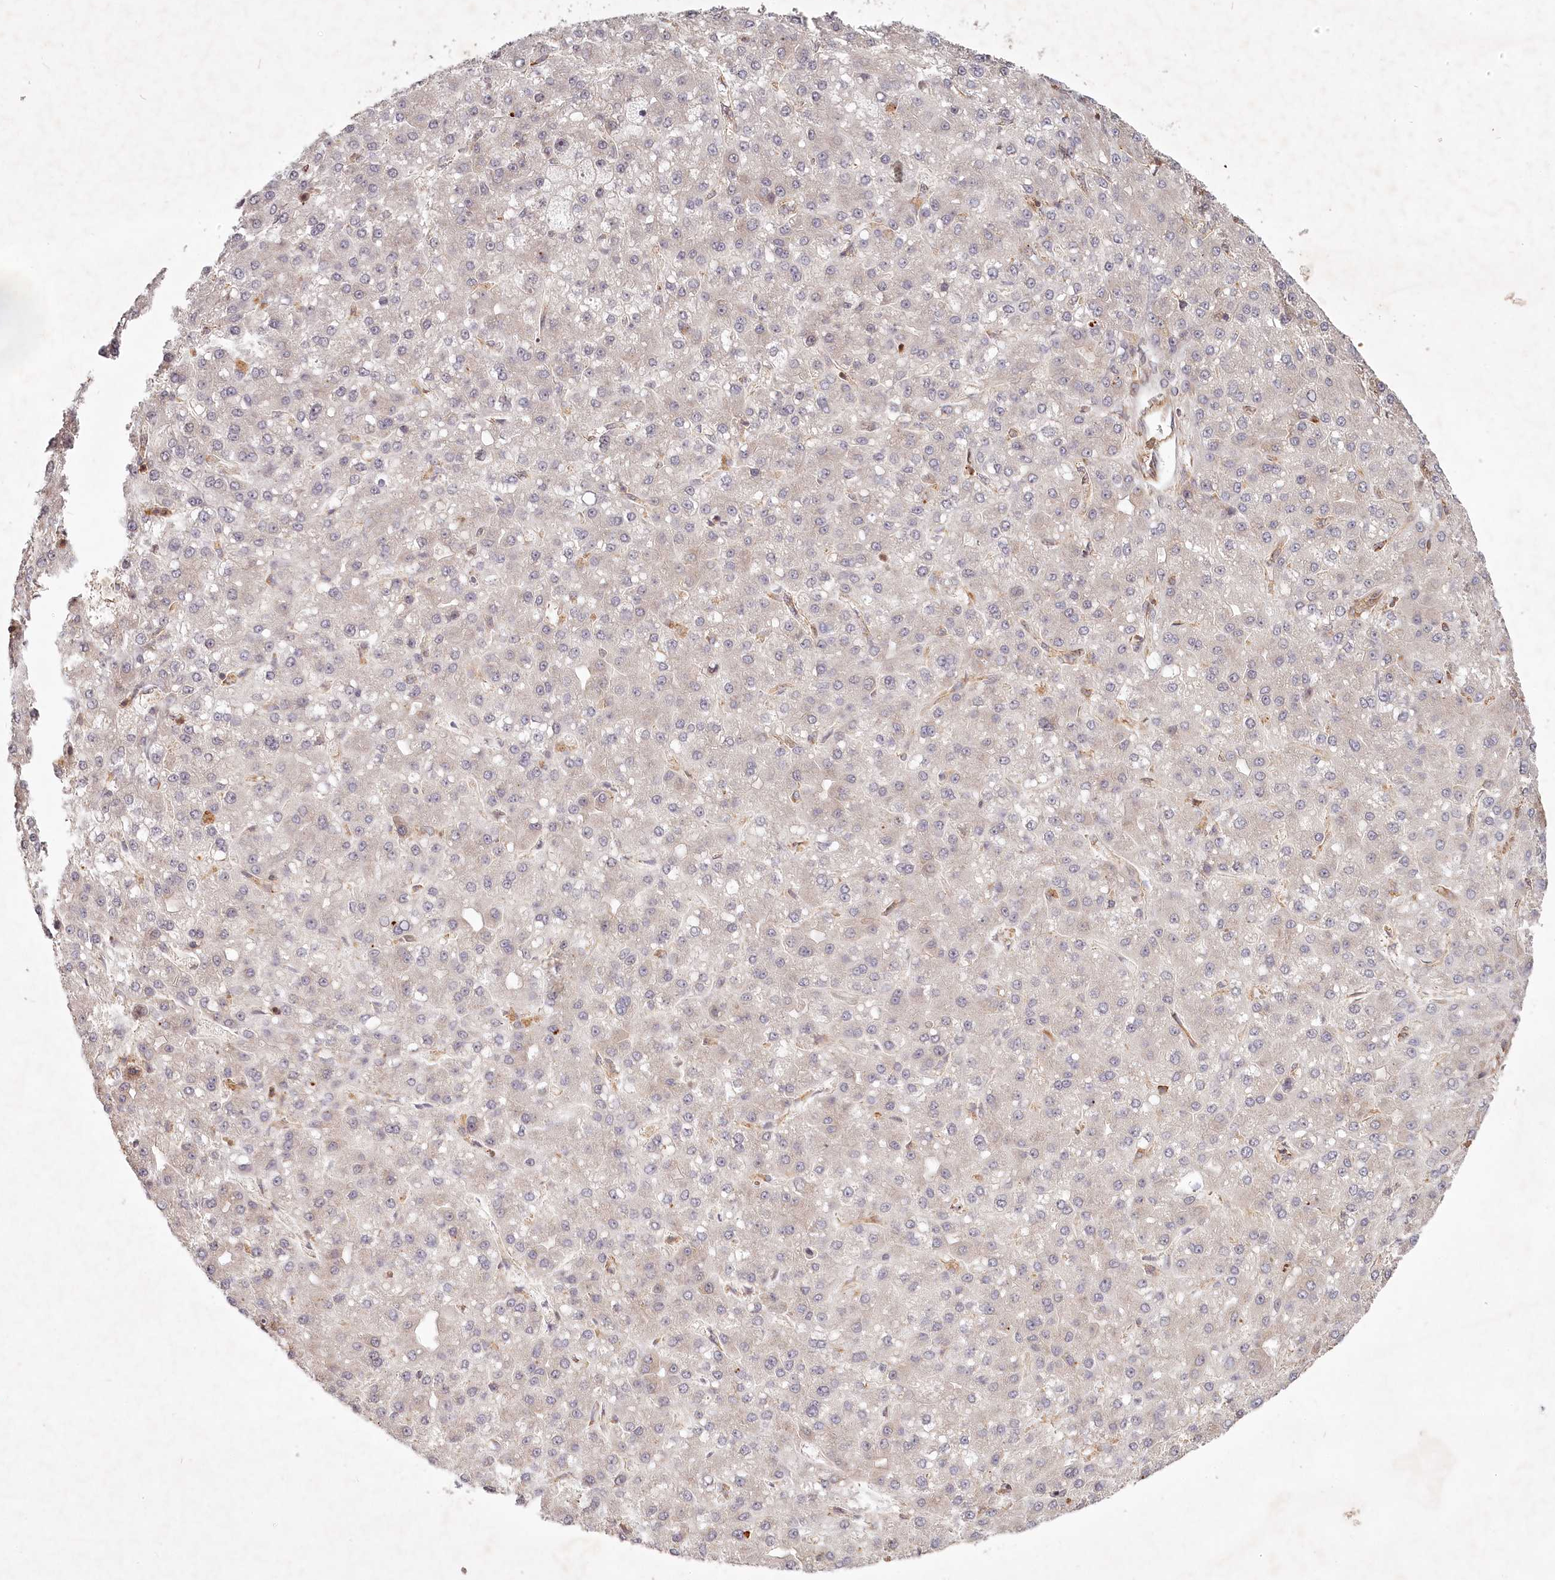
{"staining": {"intensity": "negative", "quantity": "none", "location": "none"}, "tissue": "liver cancer", "cell_type": "Tumor cells", "image_type": "cancer", "snomed": [{"axis": "morphology", "description": "Carcinoma, Hepatocellular, NOS"}, {"axis": "topography", "description": "Liver"}], "caption": "Protein analysis of hepatocellular carcinoma (liver) displays no significant positivity in tumor cells.", "gene": "TMIE", "patient": {"sex": "male", "age": 67}}